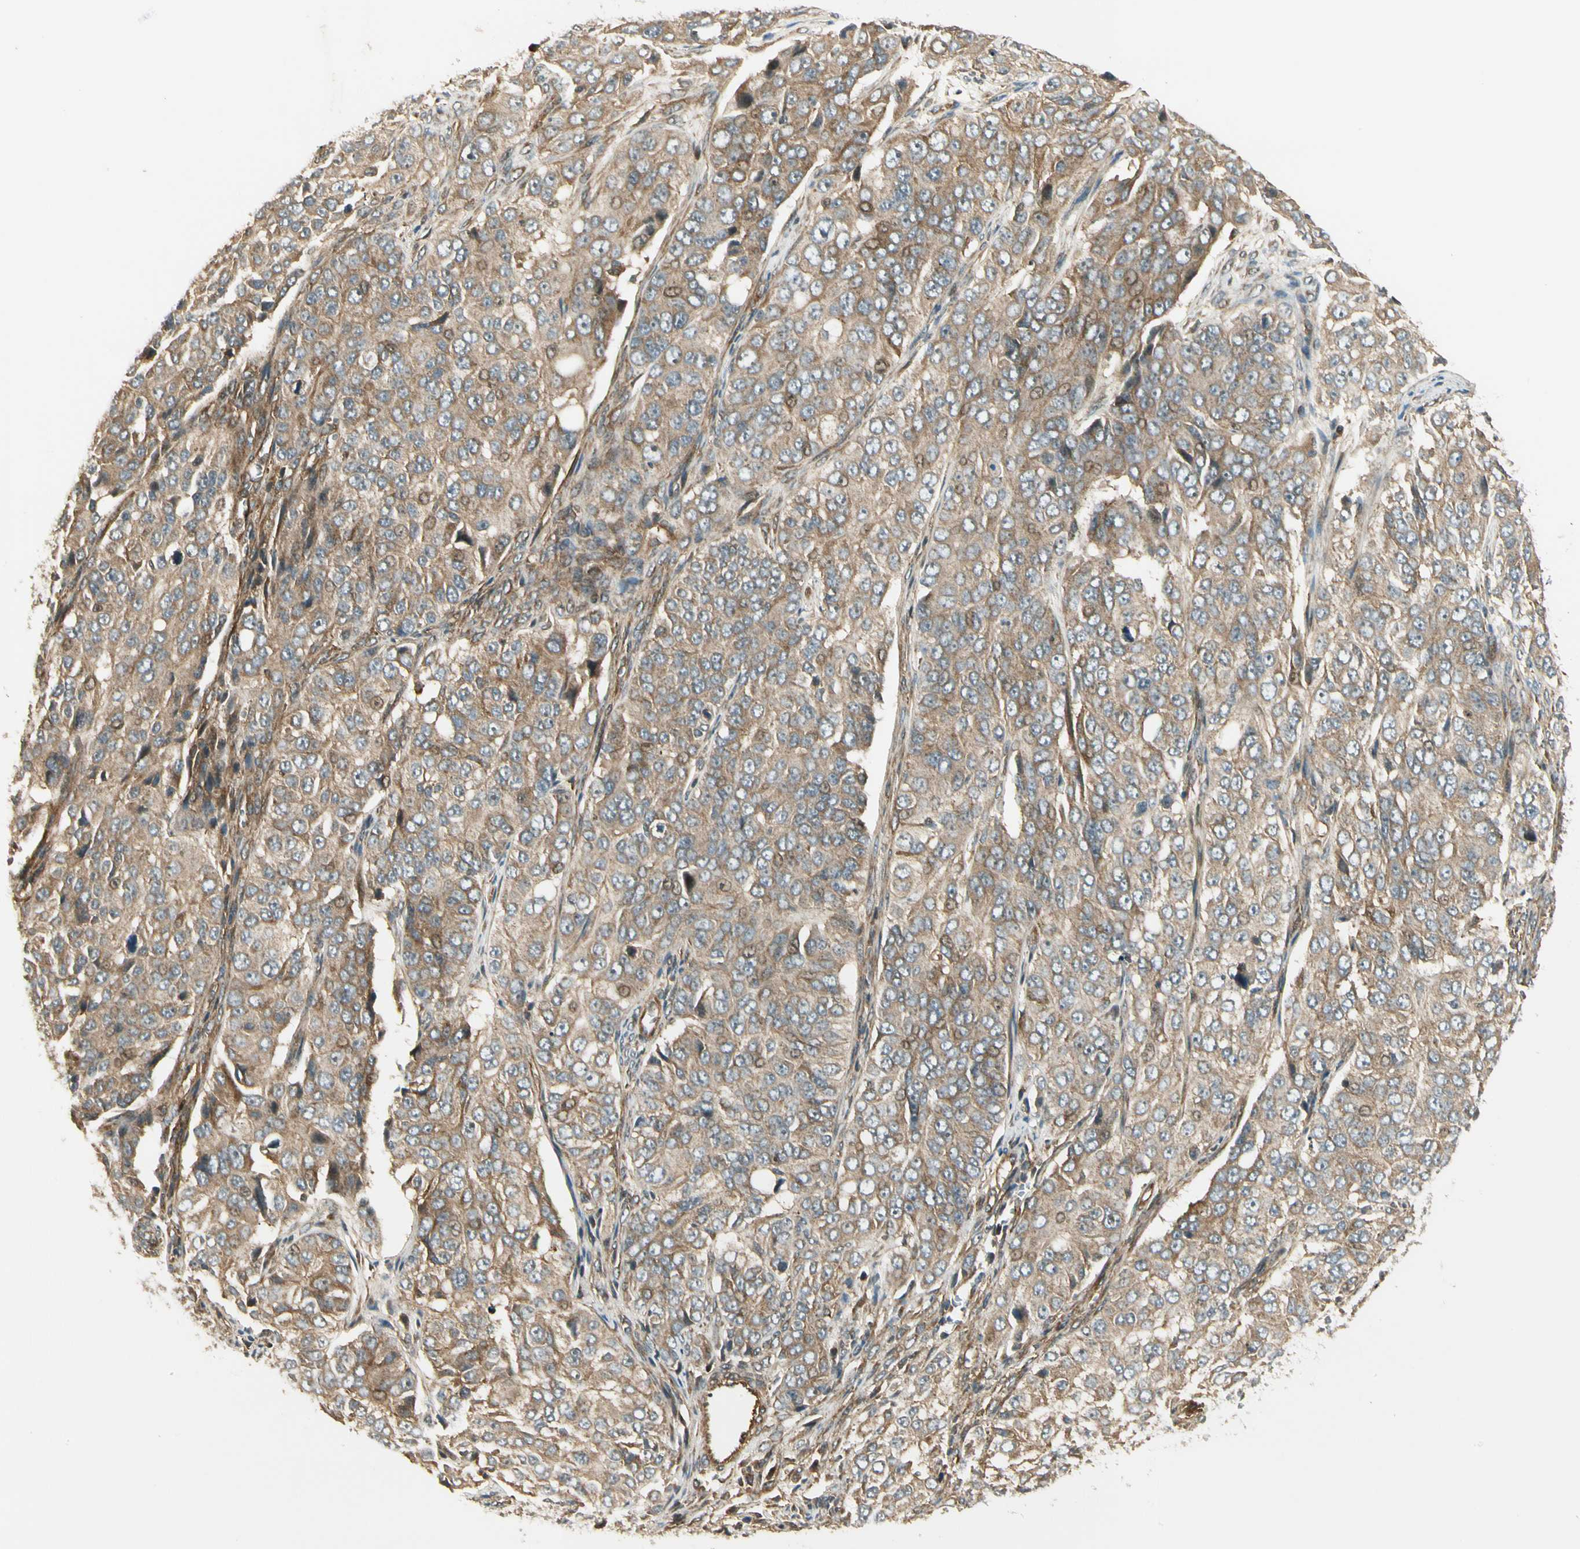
{"staining": {"intensity": "moderate", "quantity": ">75%", "location": "cytoplasmic/membranous"}, "tissue": "ovarian cancer", "cell_type": "Tumor cells", "image_type": "cancer", "snomed": [{"axis": "morphology", "description": "Carcinoma, endometroid"}, {"axis": "topography", "description": "Ovary"}], "caption": "Immunohistochemical staining of ovarian cancer (endometroid carcinoma) shows medium levels of moderate cytoplasmic/membranous positivity in approximately >75% of tumor cells. (DAB (3,3'-diaminobenzidine) IHC, brown staining for protein, blue staining for nuclei).", "gene": "FKBP15", "patient": {"sex": "female", "age": 51}}